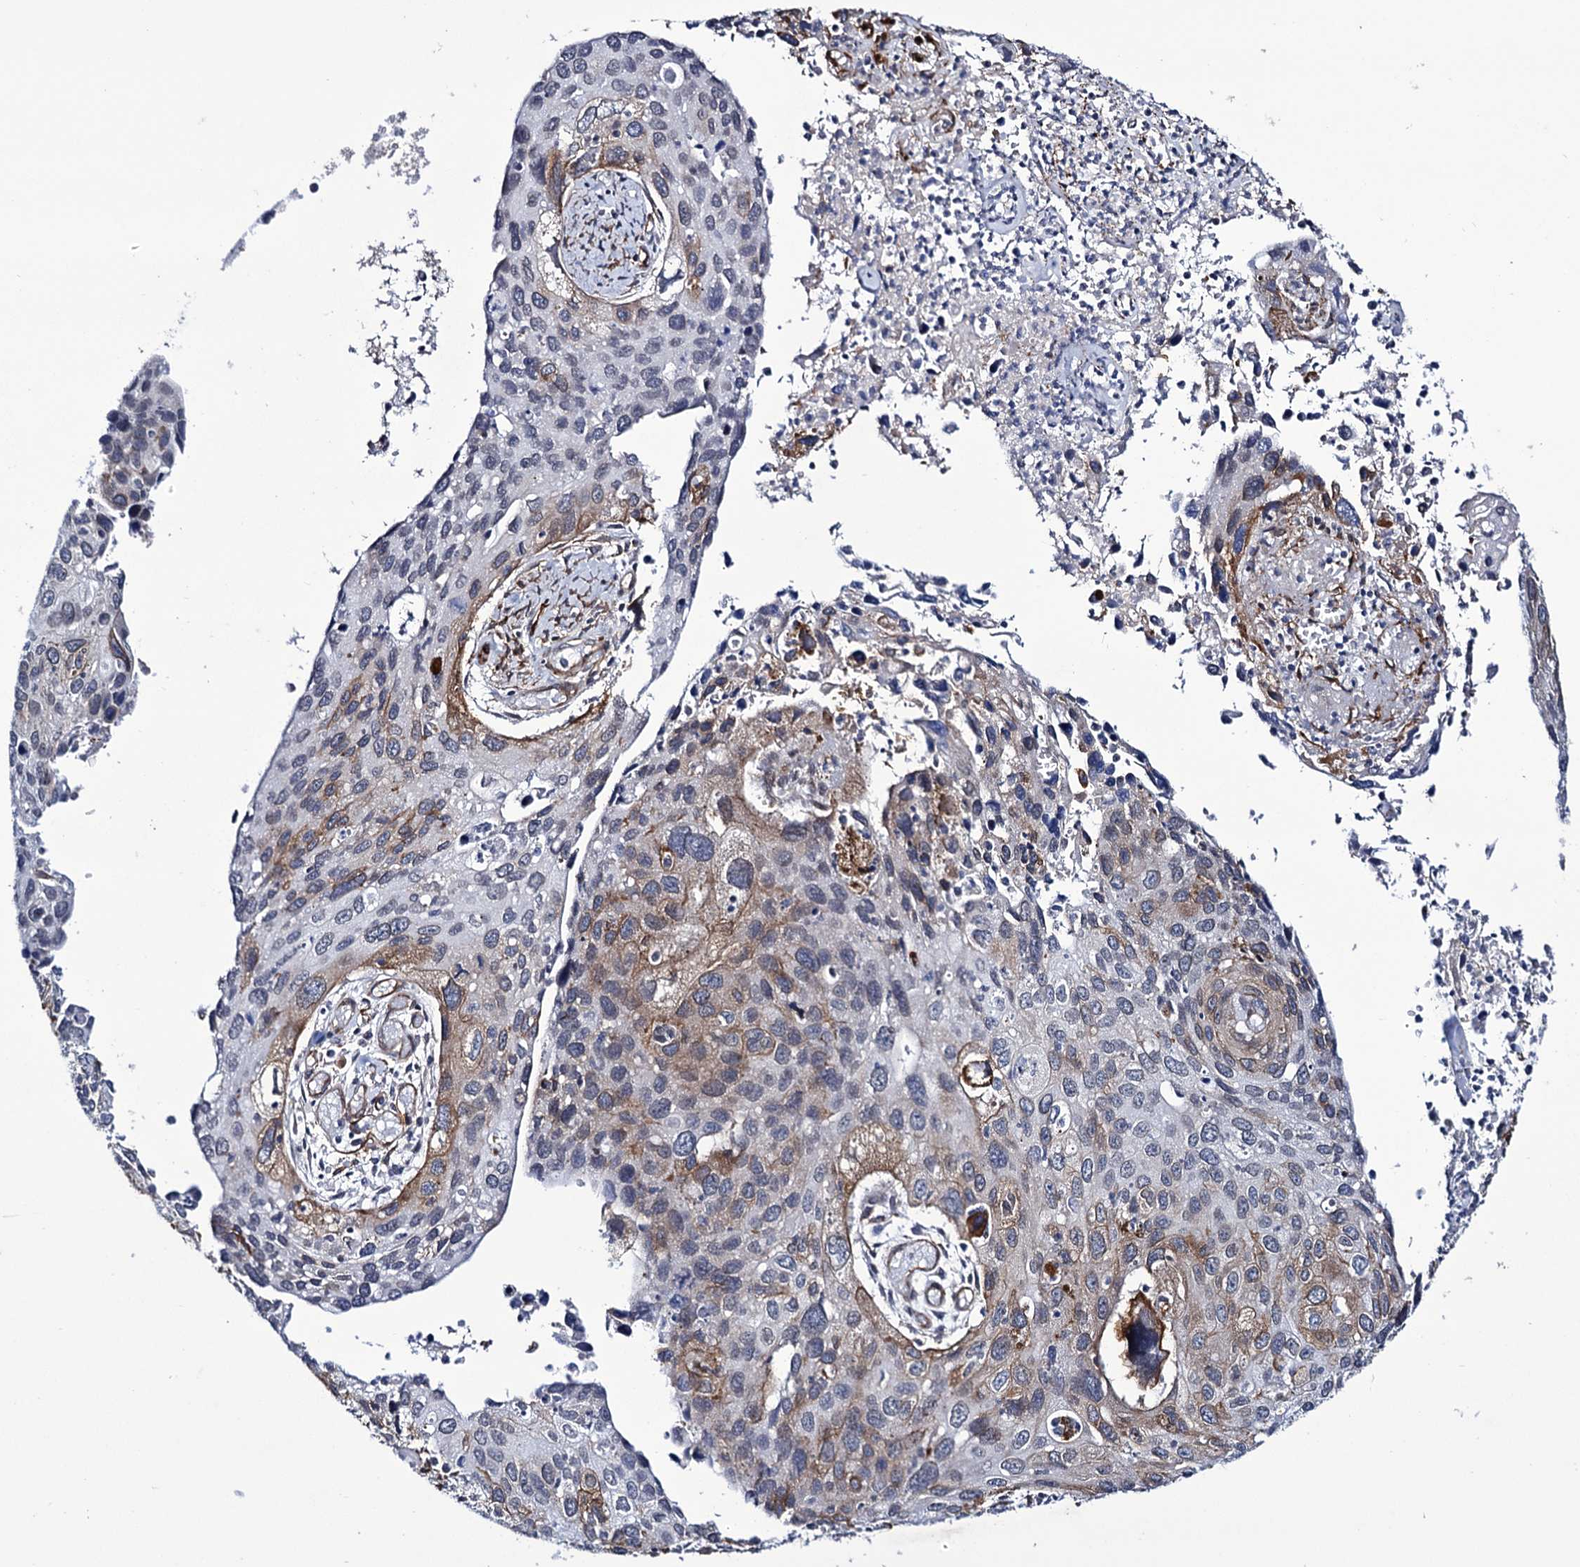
{"staining": {"intensity": "moderate", "quantity": "<25%", "location": "cytoplasmic/membranous"}, "tissue": "cervical cancer", "cell_type": "Tumor cells", "image_type": "cancer", "snomed": [{"axis": "morphology", "description": "Squamous cell carcinoma, NOS"}, {"axis": "topography", "description": "Cervix"}], "caption": "Protein expression analysis of human cervical squamous cell carcinoma reveals moderate cytoplasmic/membranous positivity in about <25% of tumor cells. Using DAB (3,3'-diaminobenzidine) (brown) and hematoxylin (blue) stains, captured at high magnification using brightfield microscopy.", "gene": "ZC3H12C", "patient": {"sex": "female", "age": 55}}